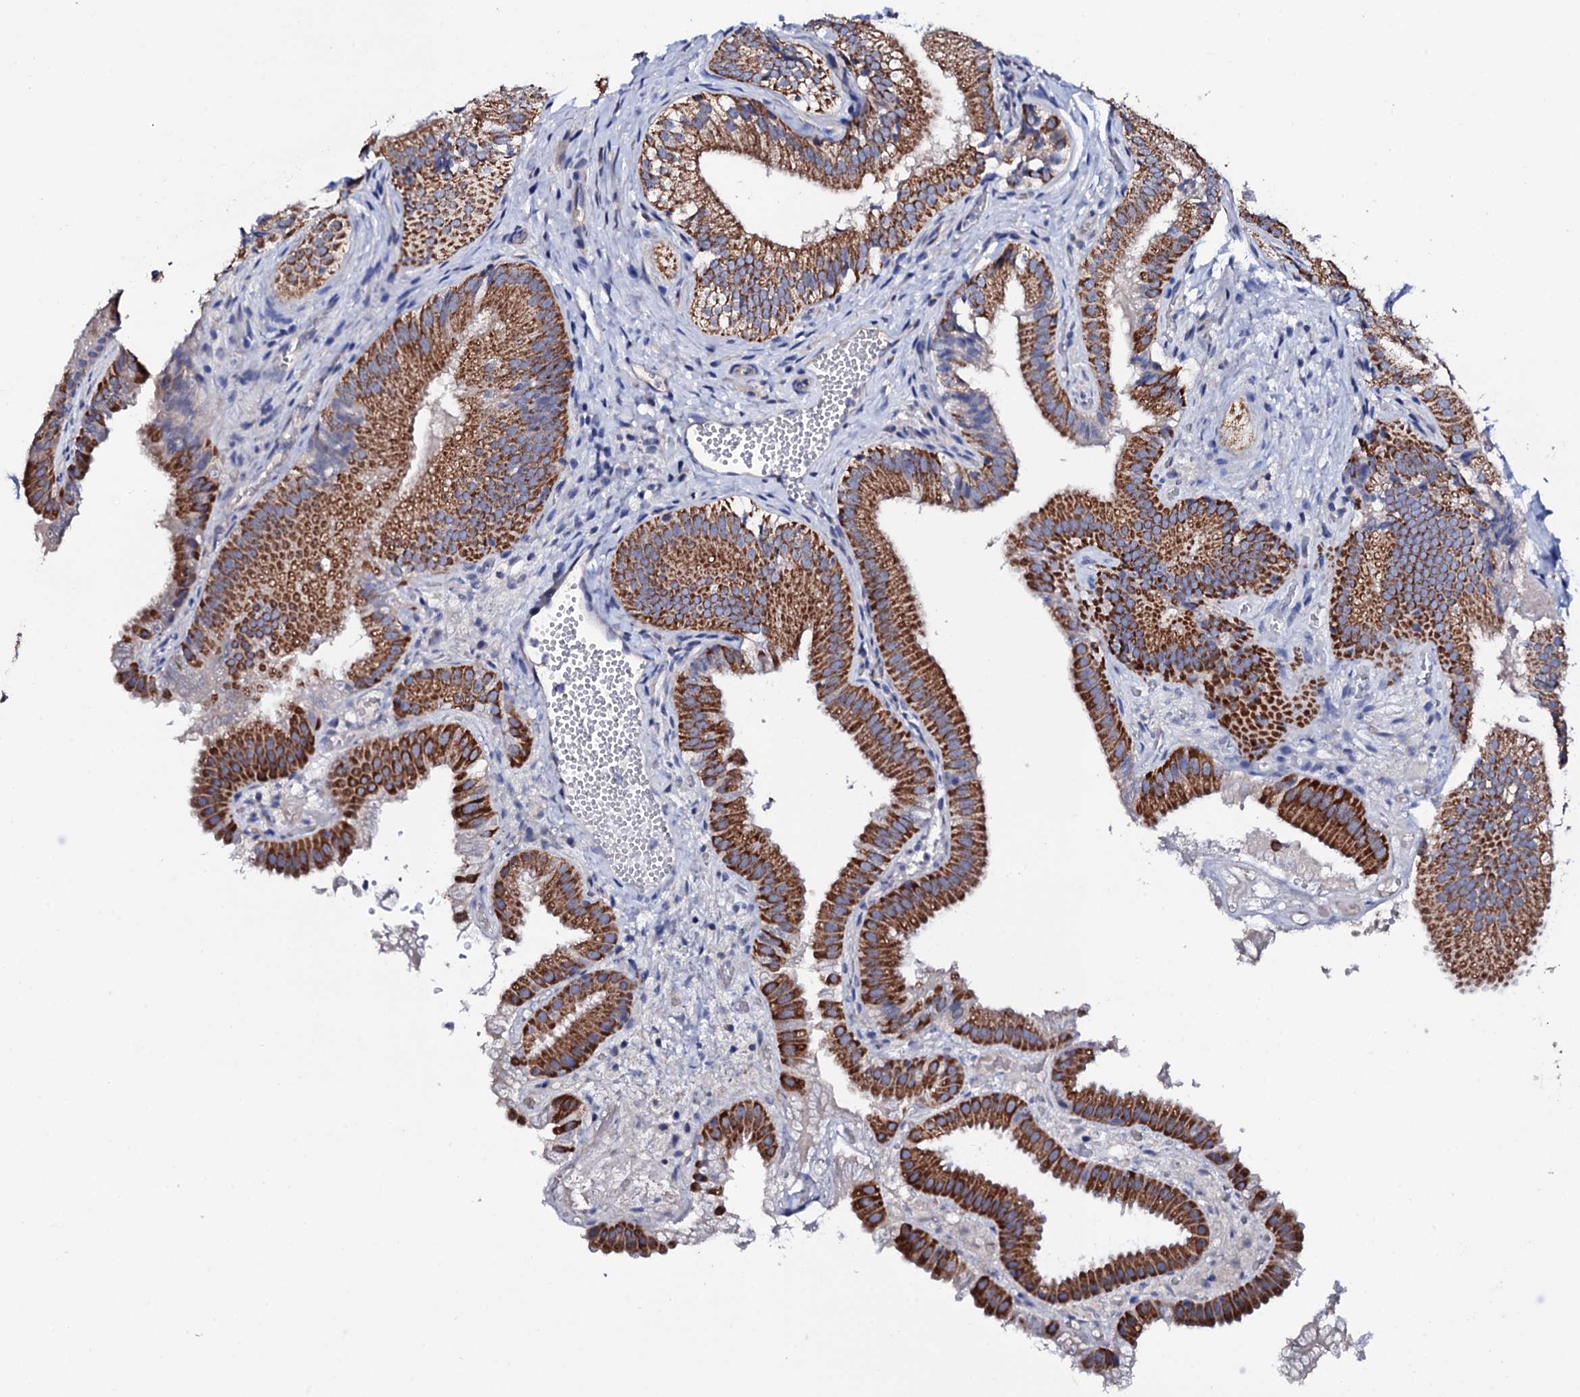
{"staining": {"intensity": "strong", "quantity": ">75%", "location": "cytoplasmic/membranous"}, "tissue": "gallbladder", "cell_type": "Glandular cells", "image_type": "normal", "snomed": [{"axis": "morphology", "description": "Normal tissue, NOS"}, {"axis": "topography", "description": "Gallbladder"}], "caption": "Protein staining by immunohistochemistry demonstrates strong cytoplasmic/membranous positivity in about >75% of glandular cells in unremarkable gallbladder. (Stains: DAB (3,3'-diaminobenzidine) in brown, nuclei in blue, Microscopy: brightfield microscopy at high magnification).", "gene": "TCAF2C", "patient": {"sex": "female", "age": 30}}